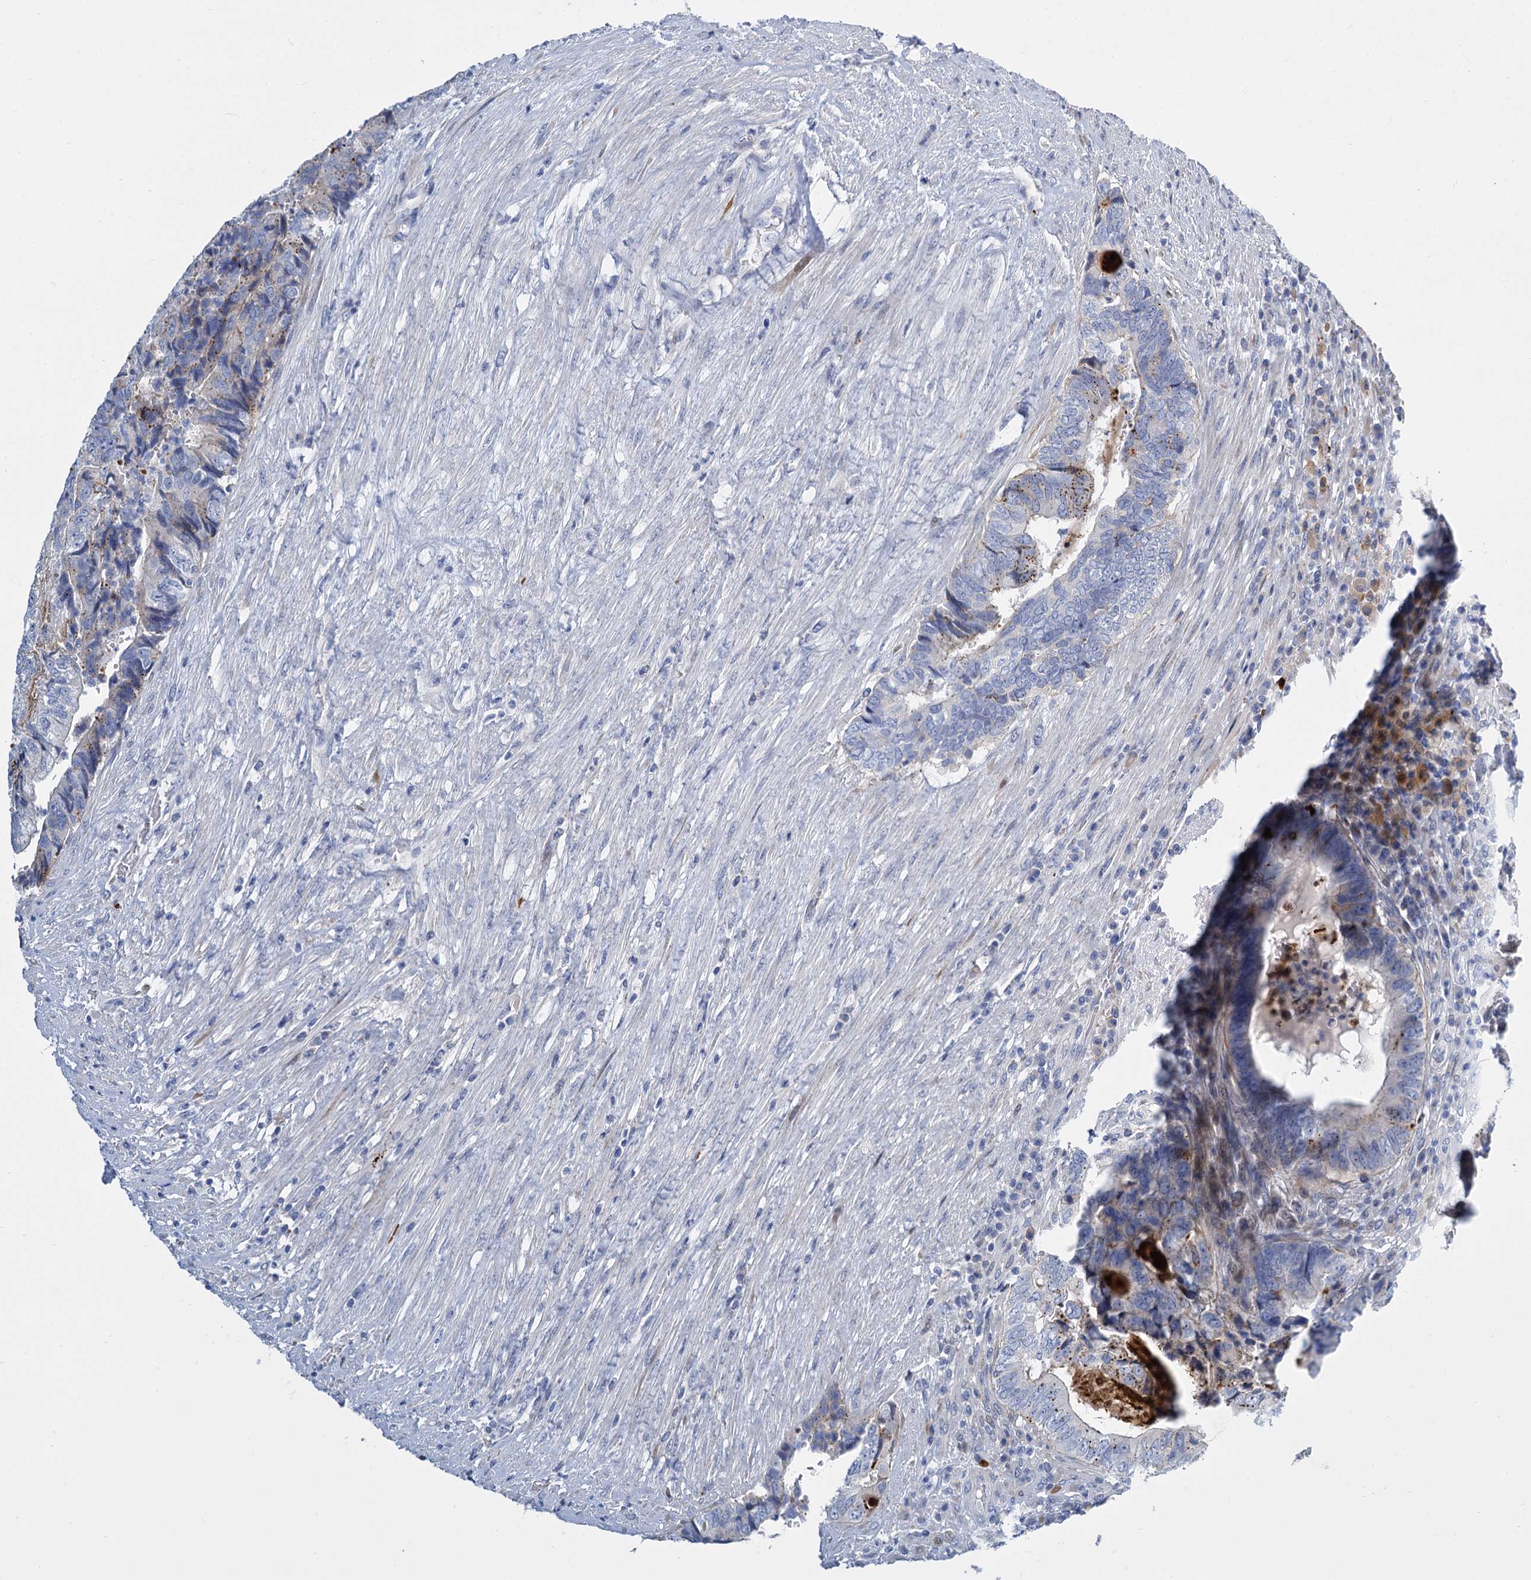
{"staining": {"intensity": "negative", "quantity": "none", "location": "none"}, "tissue": "colorectal cancer", "cell_type": "Tumor cells", "image_type": "cancer", "snomed": [{"axis": "morphology", "description": "Adenocarcinoma, NOS"}, {"axis": "topography", "description": "Colon"}], "caption": "This image is of colorectal adenocarcinoma stained with immunohistochemistry (IHC) to label a protein in brown with the nuclei are counter-stained blue. There is no expression in tumor cells.", "gene": "TRIM77", "patient": {"sex": "female", "age": 67}}